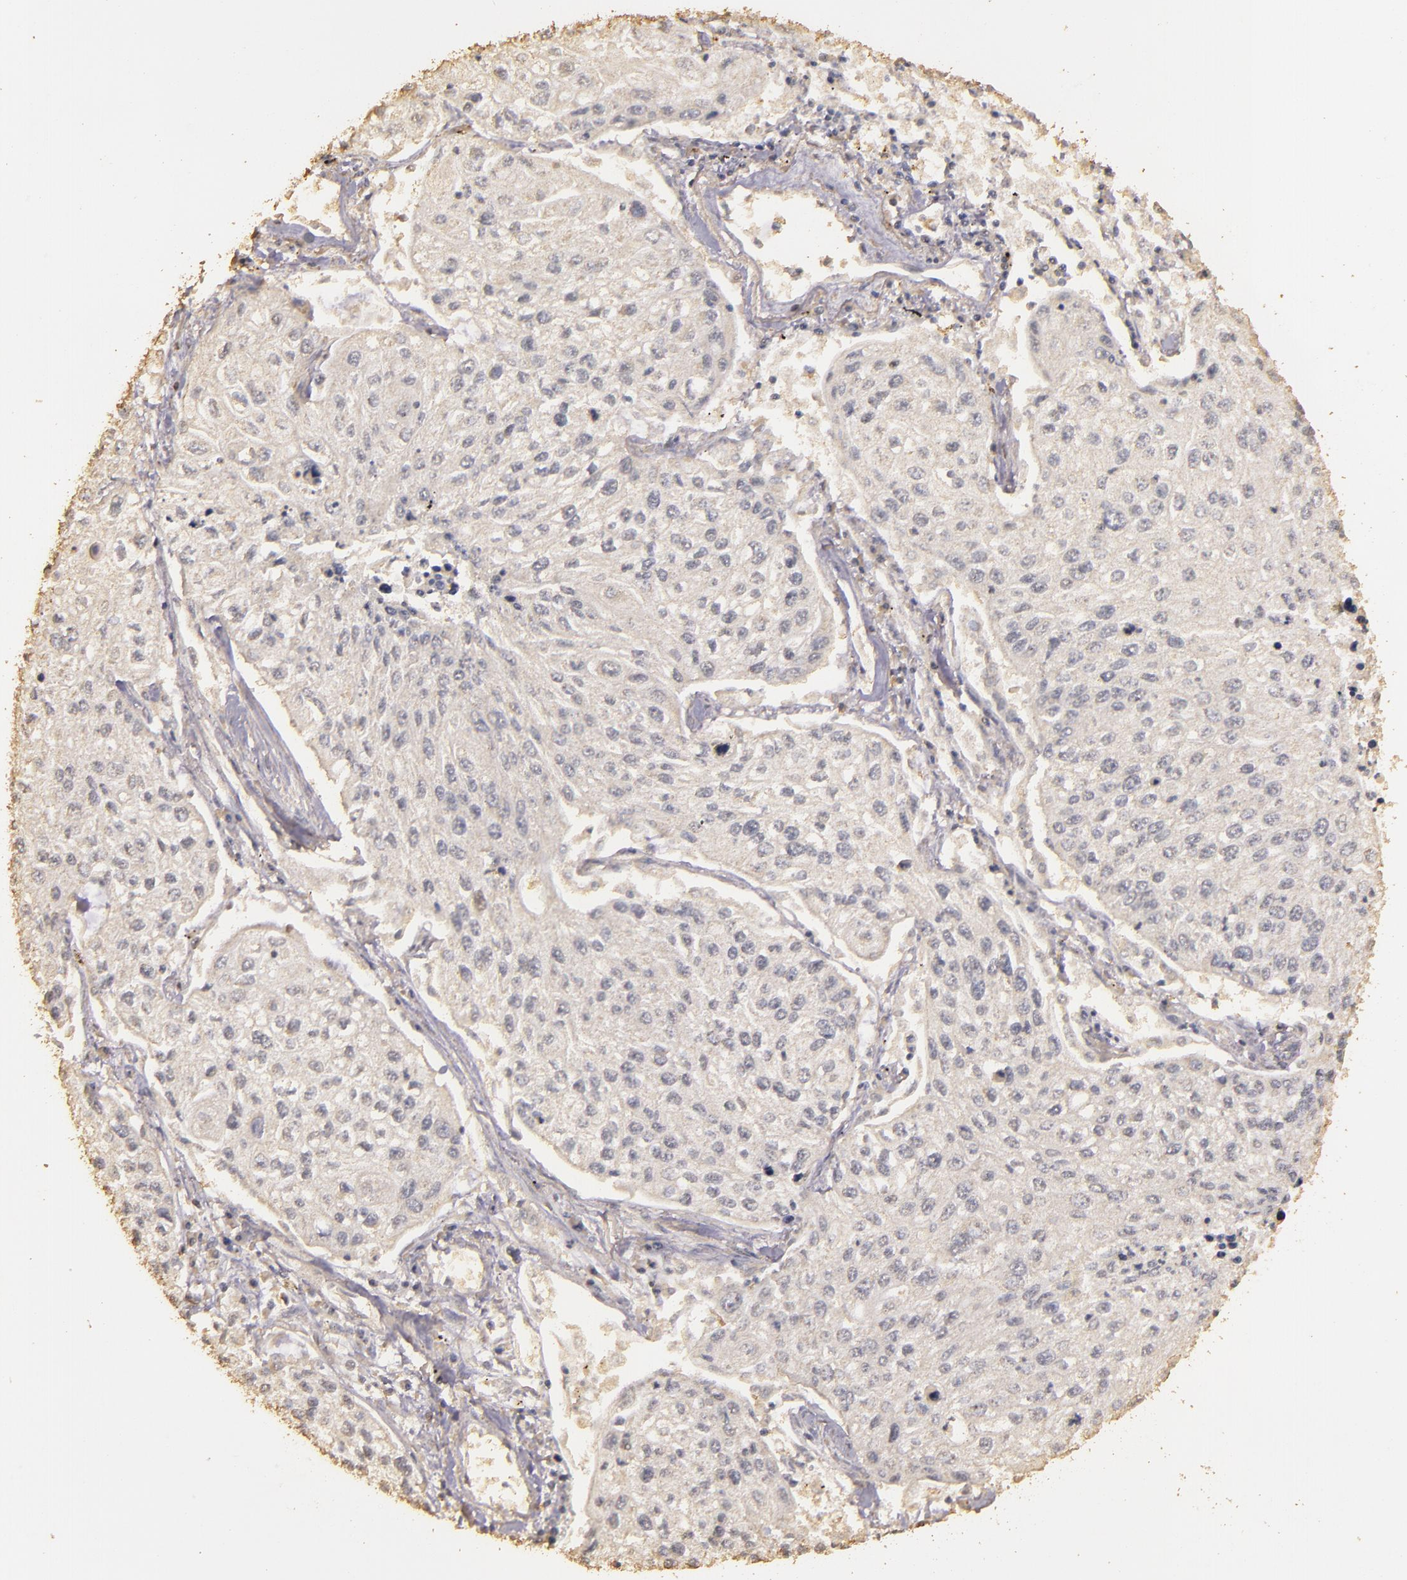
{"staining": {"intensity": "negative", "quantity": "none", "location": "none"}, "tissue": "lung cancer", "cell_type": "Tumor cells", "image_type": "cancer", "snomed": [{"axis": "morphology", "description": "Squamous cell carcinoma, NOS"}, {"axis": "topography", "description": "Lung"}], "caption": "This is an IHC micrograph of human lung squamous cell carcinoma. There is no positivity in tumor cells.", "gene": "BCL2L13", "patient": {"sex": "male", "age": 75}}